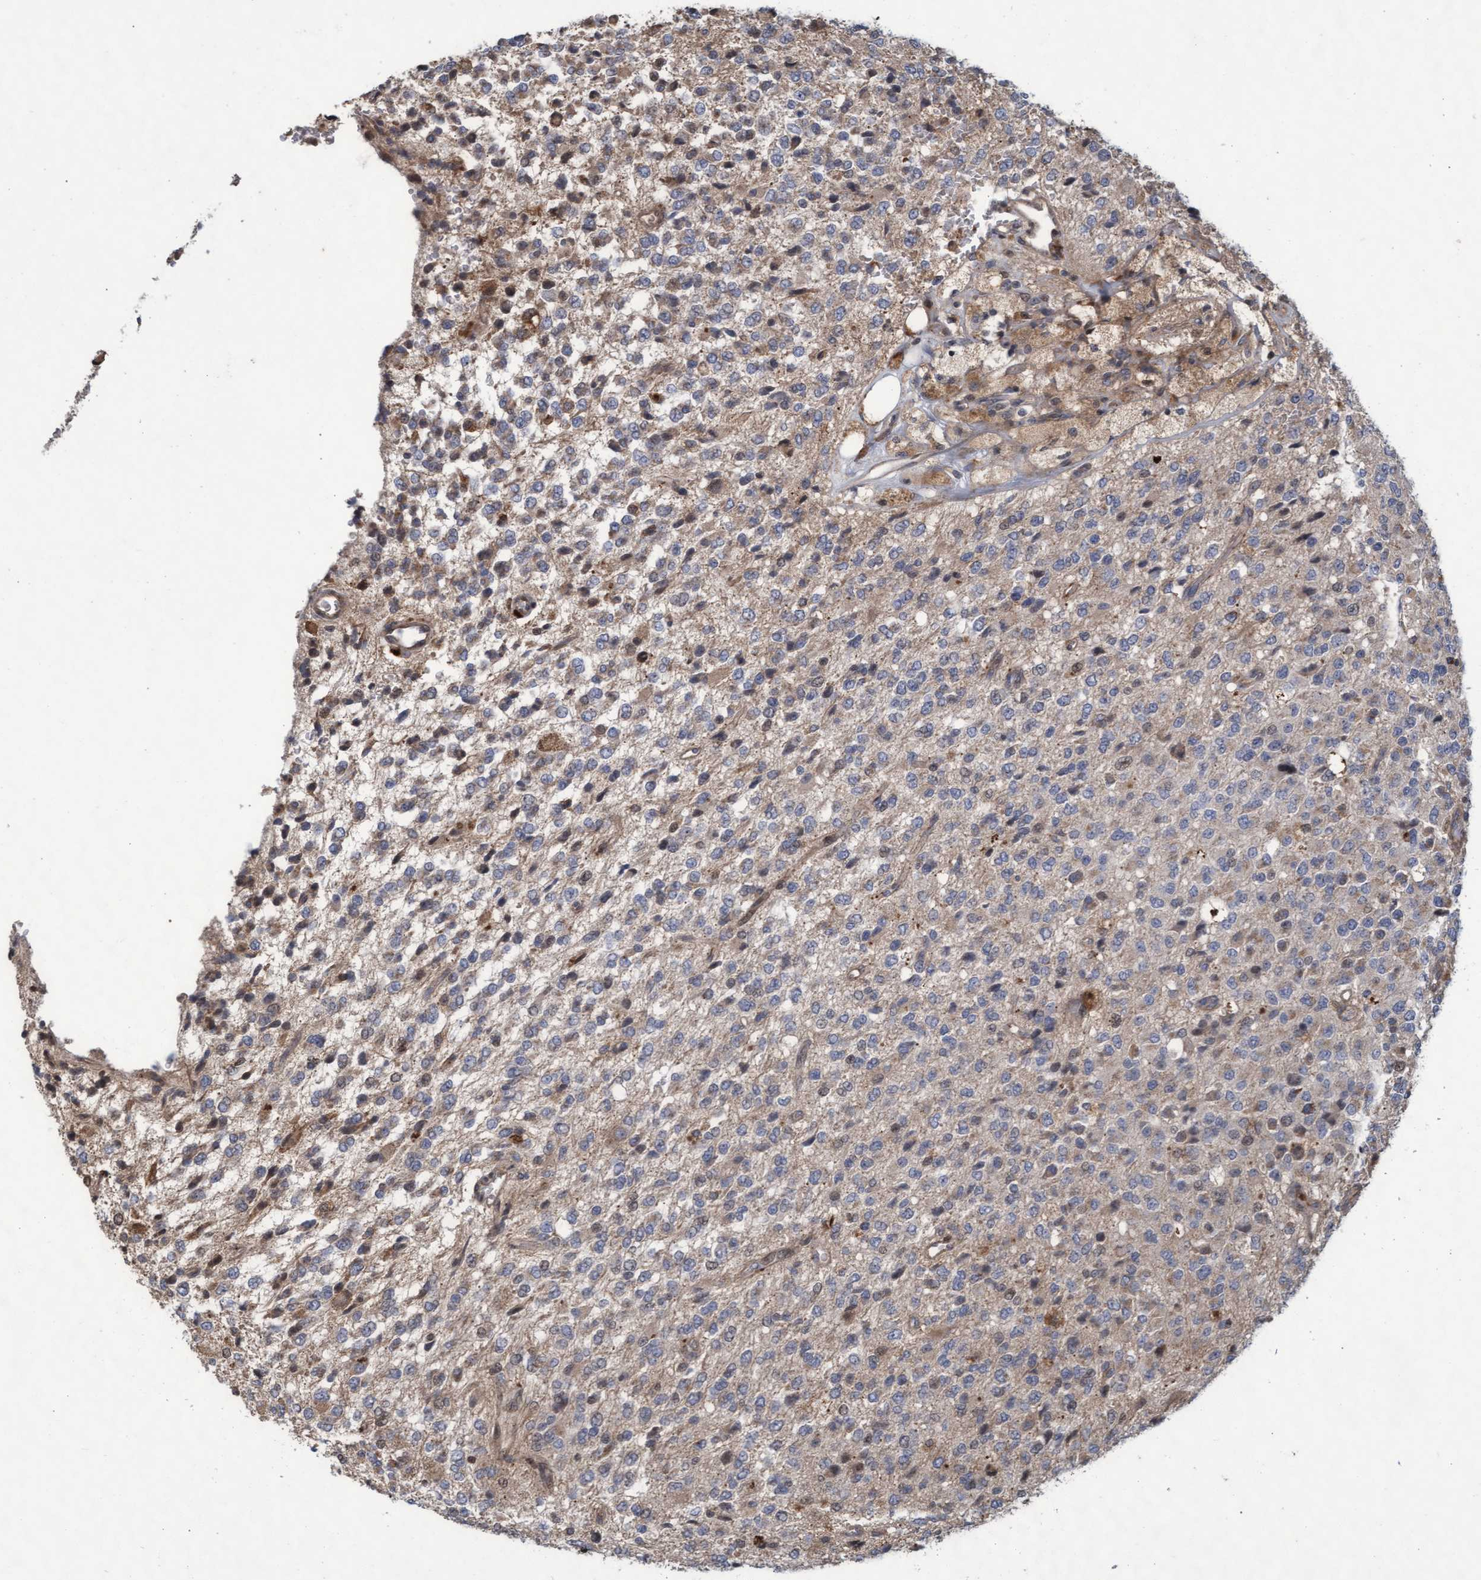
{"staining": {"intensity": "weak", "quantity": "<25%", "location": "cytoplasmic/membranous"}, "tissue": "glioma", "cell_type": "Tumor cells", "image_type": "cancer", "snomed": [{"axis": "morphology", "description": "Glioma, malignant, High grade"}, {"axis": "topography", "description": "pancreas cauda"}], "caption": "DAB immunohistochemical staining of human high-grade glioma (malignant) demonstrates no significant positivity in tumor cells. (DAB (3,3'-diaminobenzidine) immunohistochemistry visualized using brightfield microscopy, high magnification).", "gene": "KCNC2", "patient": {"sex": "male", "age": 60}}